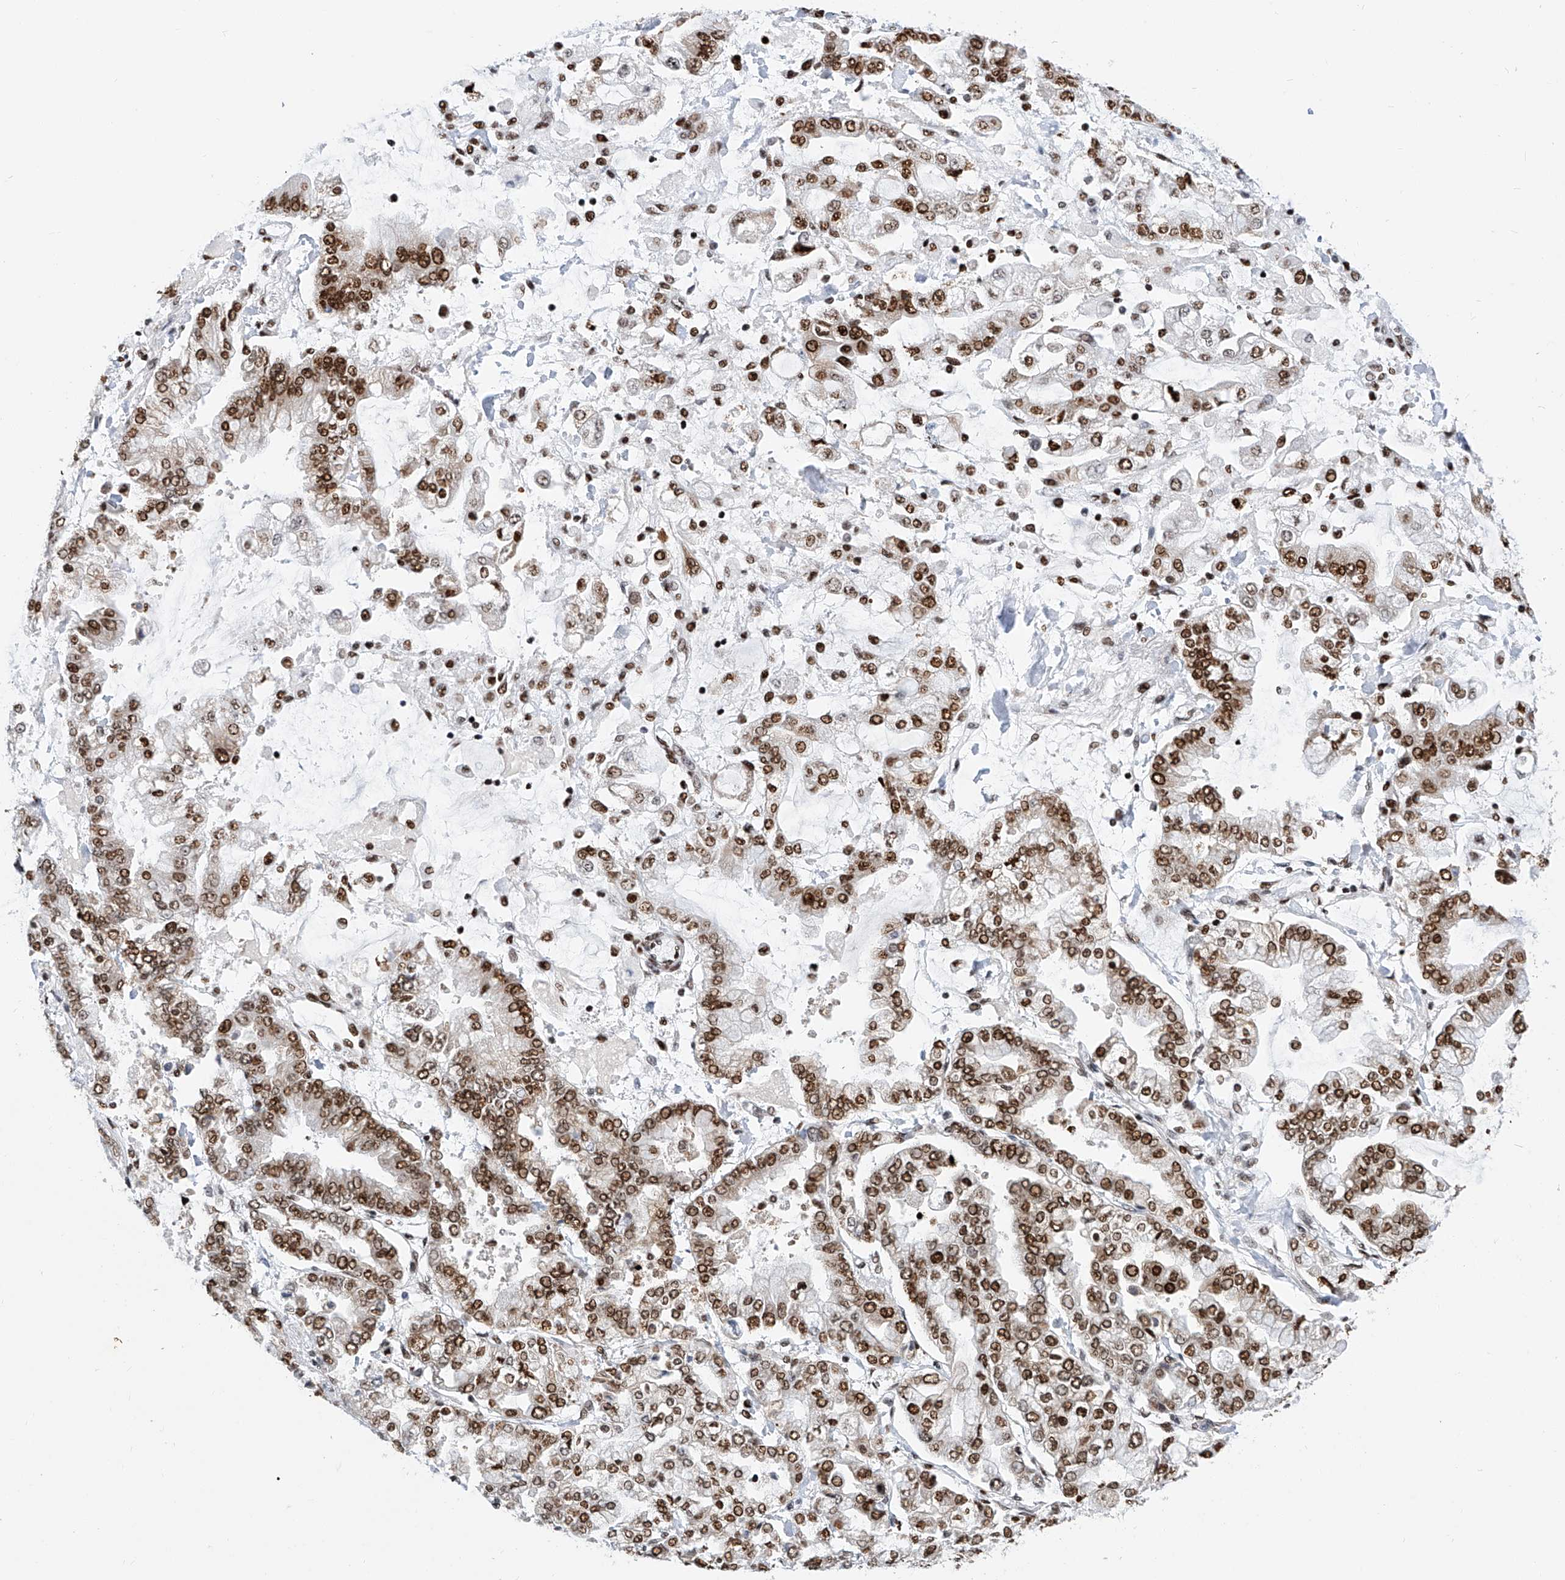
{"staining": {"intensity": "strong", "quantity": ">75%", "location": "nuclear"}, "tissue": "stomach cancer", "cell_type": "Tumor cells", "image_type": "cancer", "snomed": [{"axis": "morphology", "description": "Normal tissue, NOS"}, {"axis": "morphology", "description": "Adenocarcinoma, NOS"}, {"axis": "topography", "description": "Stomach, upper"}, {"axis": "topography", "description": "Stomach"}], "caption": "Stomach adenocarcinoma stained for a protein (brown) demonstrates strong nuclear positive staining in about >75% of tumor cells.", "gene": "SRSF6", "patient": {"sex": "male", "age": 76}}